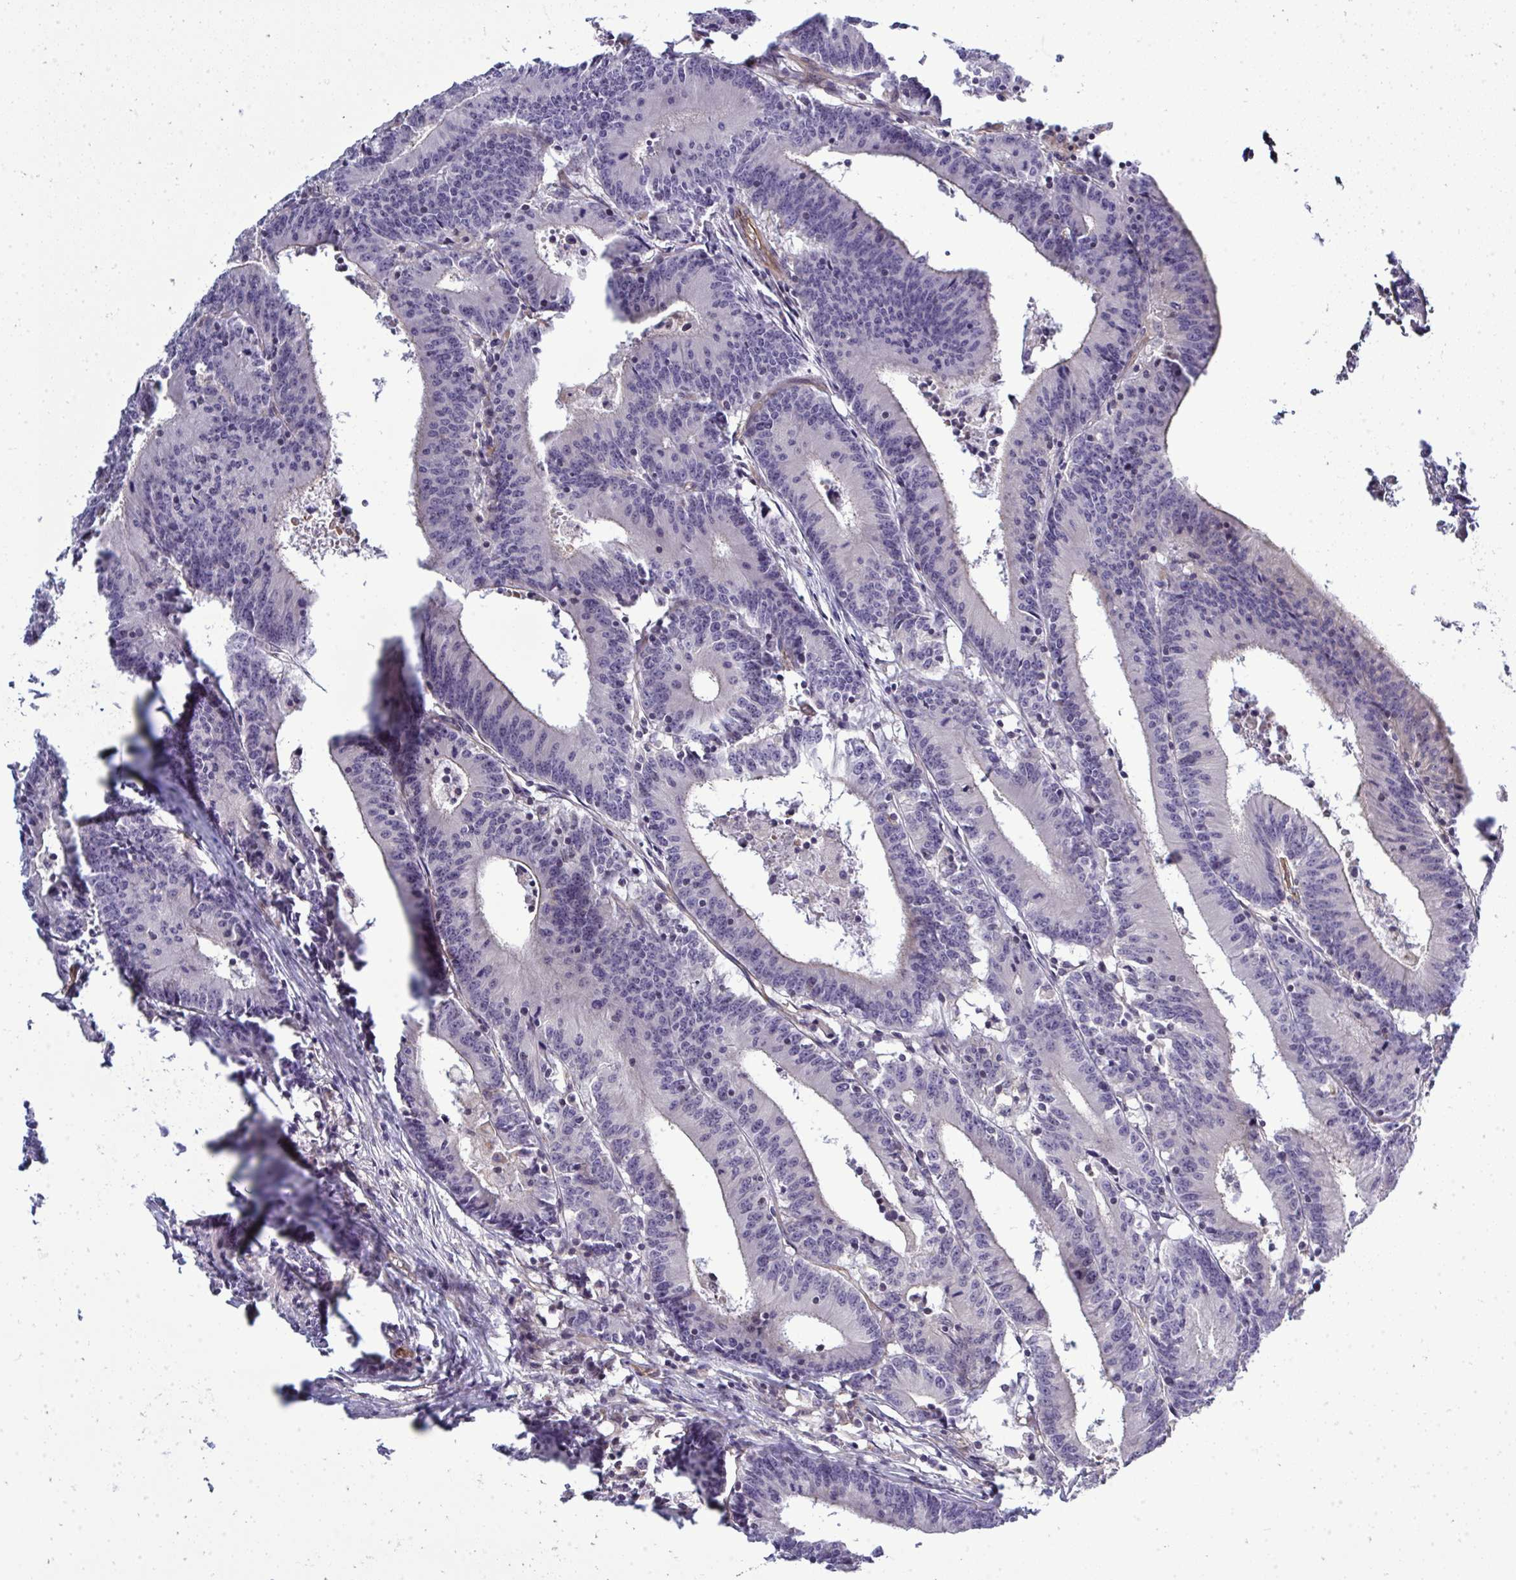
{"staining": {"intensity": "weak", "quantity": "<25%", "location": "cytoplasmic/membranous"}, "tissue": "colorectal cancer", "cell_type": "Tumor cells", "image_type": "cancer", "snomed": [{"axis": "morphology", "description": "Adenocarcinoma, NOS"}, {"axis": "topography", "description": "Colon"}], "caption": "Immunohistochemistry (IHC) image of human colorectal adenocarcinoma stained for a protein (brown), which shows no positivity in tumor cells. (DAB (3,3'-diaminobenzidine) immunohistochemistry with hematoxylin counter stain).", "gene": "FUT10", "patient": {"sex": "female", "age": 78}}